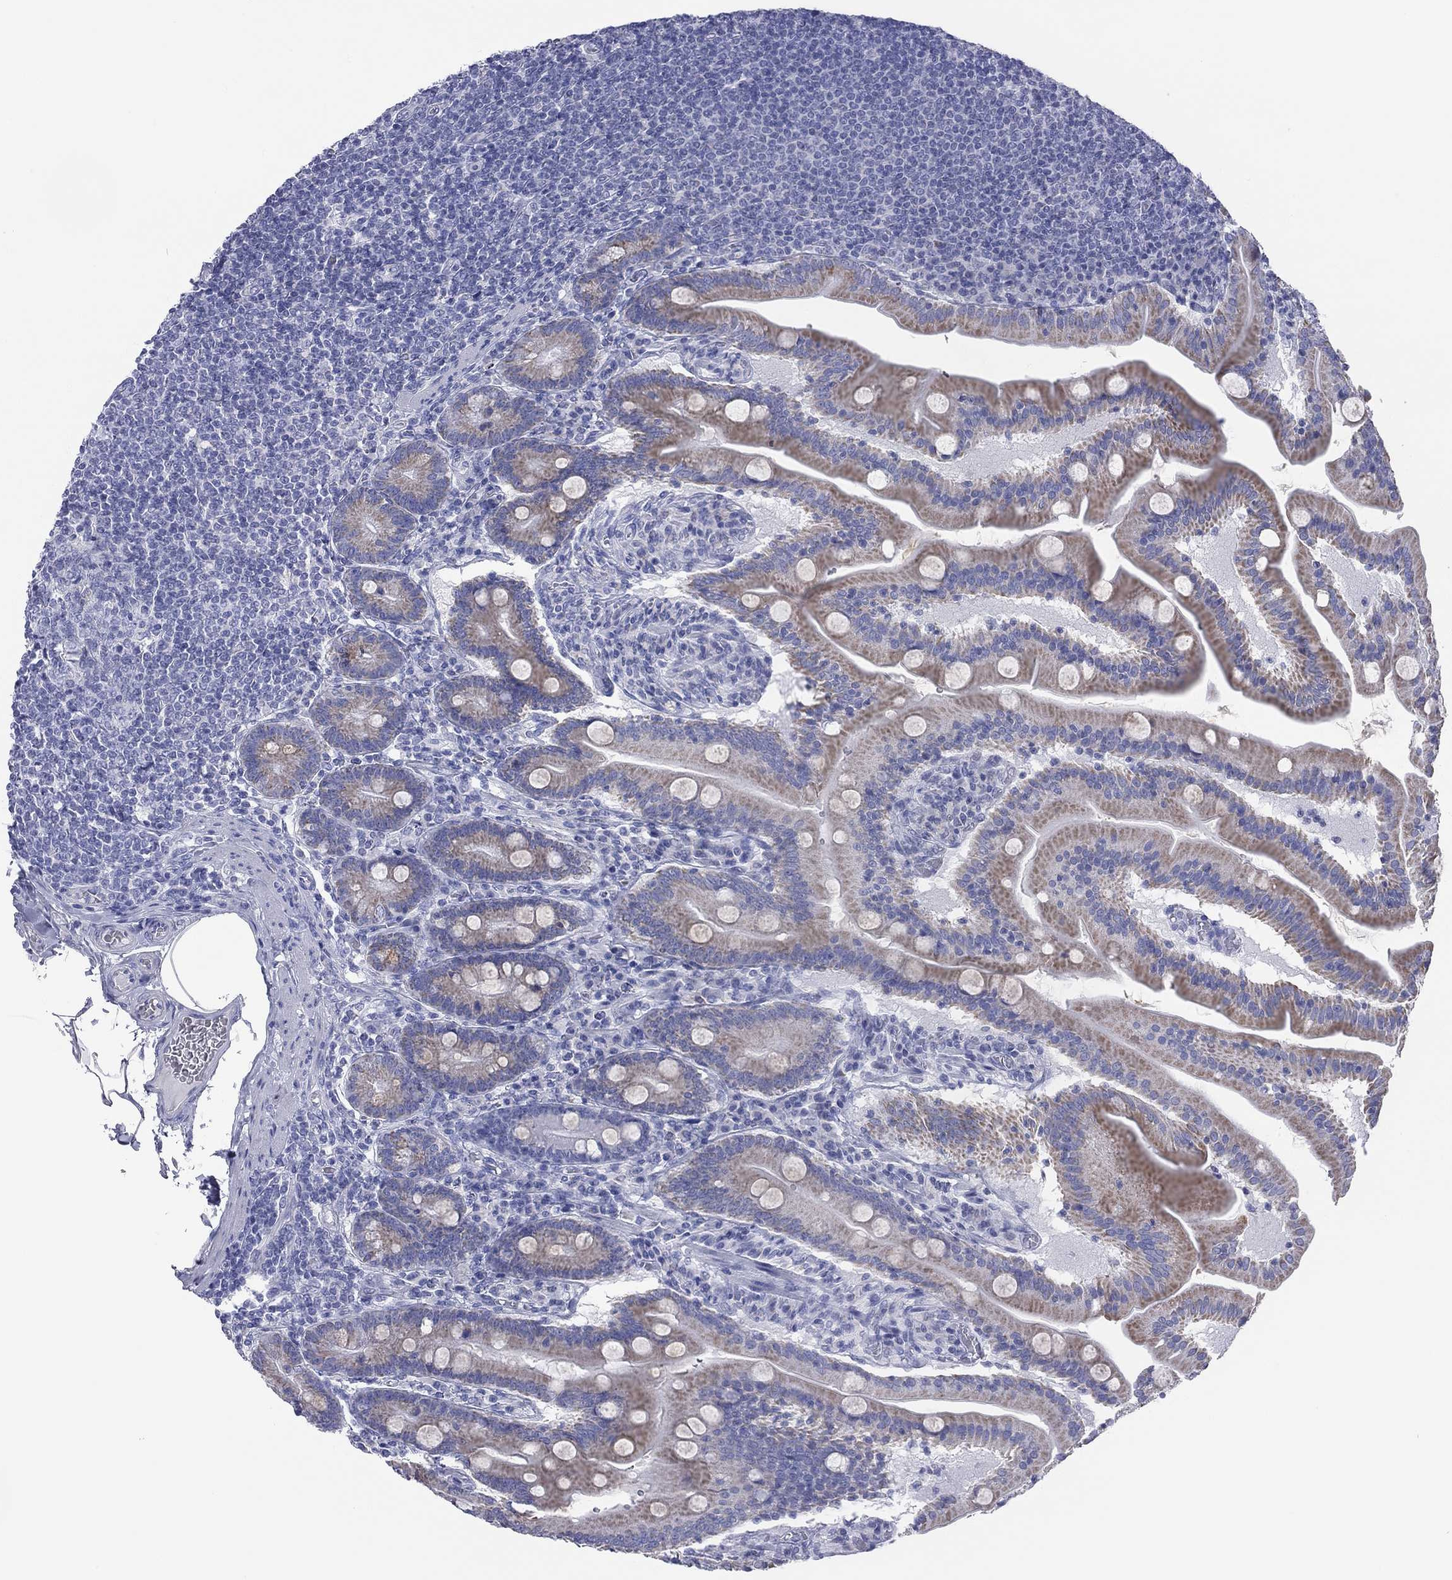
{"staining": {"intensity": "moderate", "quantity": "25%-75%", "location": "cytoplasmic/membranous"}, "tissue": "small intestine", "cell_type": "Glandular cells", "image_type": "normal", "snomed": [{"axis": "morphology", "description": "Normal tissue, NOS"}, {"axis": "topography", "description": "Small intestine"}], "caption": "Unremarkable small intestine displays moderate cytoplasmic/membranous positivity in about 25%-75% of glandular cells, visualized by immunohistochemistry. The protein of interest is shown in brown color, while the nuclei are stained blue.", "gene": "VSIG10", "patient": {"sex": "male", "age": 37}}